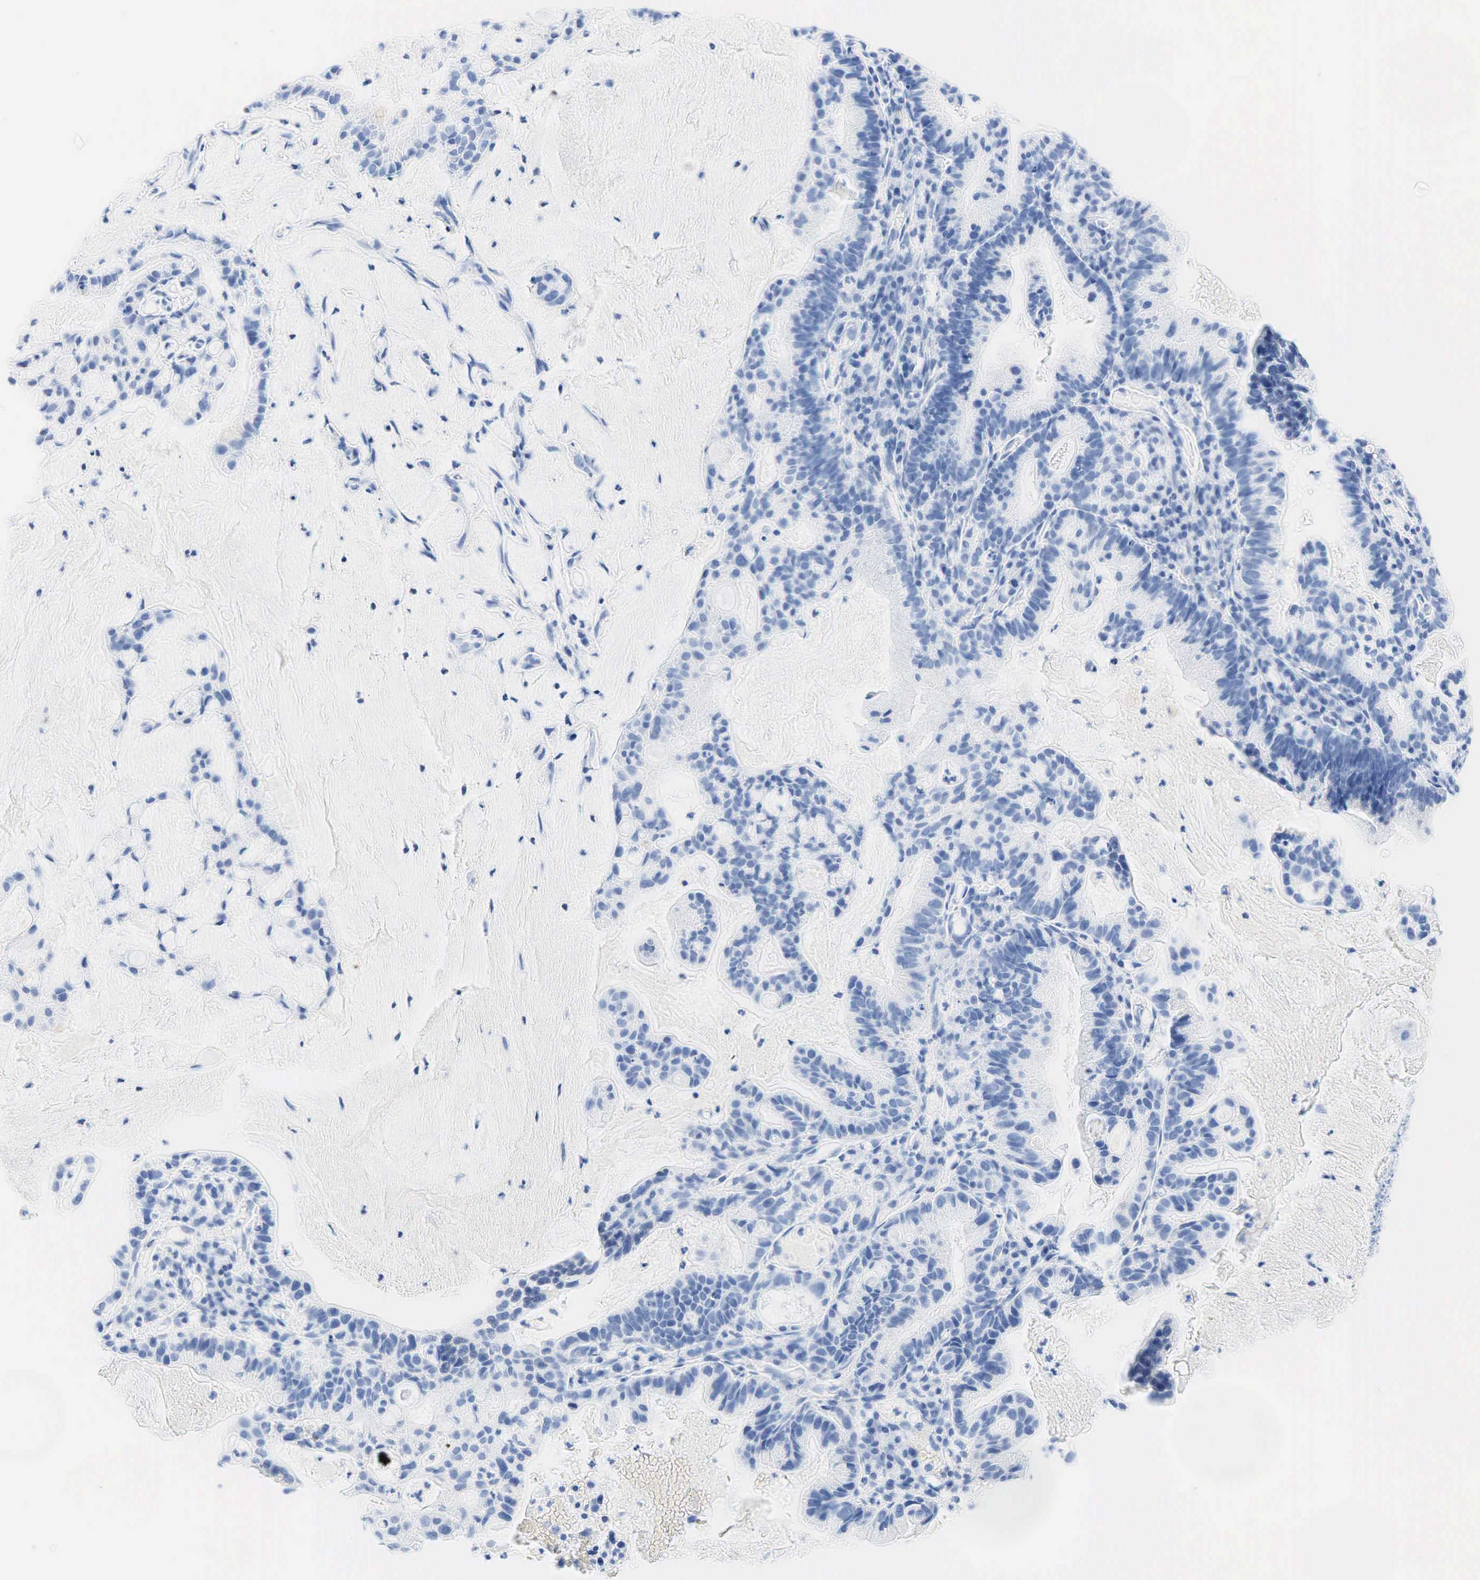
{"staining": {"intensity": "negative", "quantity": "none", "location": "none"}, "tissue": "cervical cancer", "cell_type": "Tumor cells", "image_type": "cancer", "snomed": [{"axis": "morphology", "description": "Adenocarcinoma, NOS"}, {"axis": "topography", "description": "Cervix"}], "caption": "High power microscopy photomicrograph of an immunohistochemistry (IHC) image of cervical adenocarcinoma, revealing no significant positivity in tumor cells.", "gene": "INHA", "patient": {"sex": "female", "age": 41}}